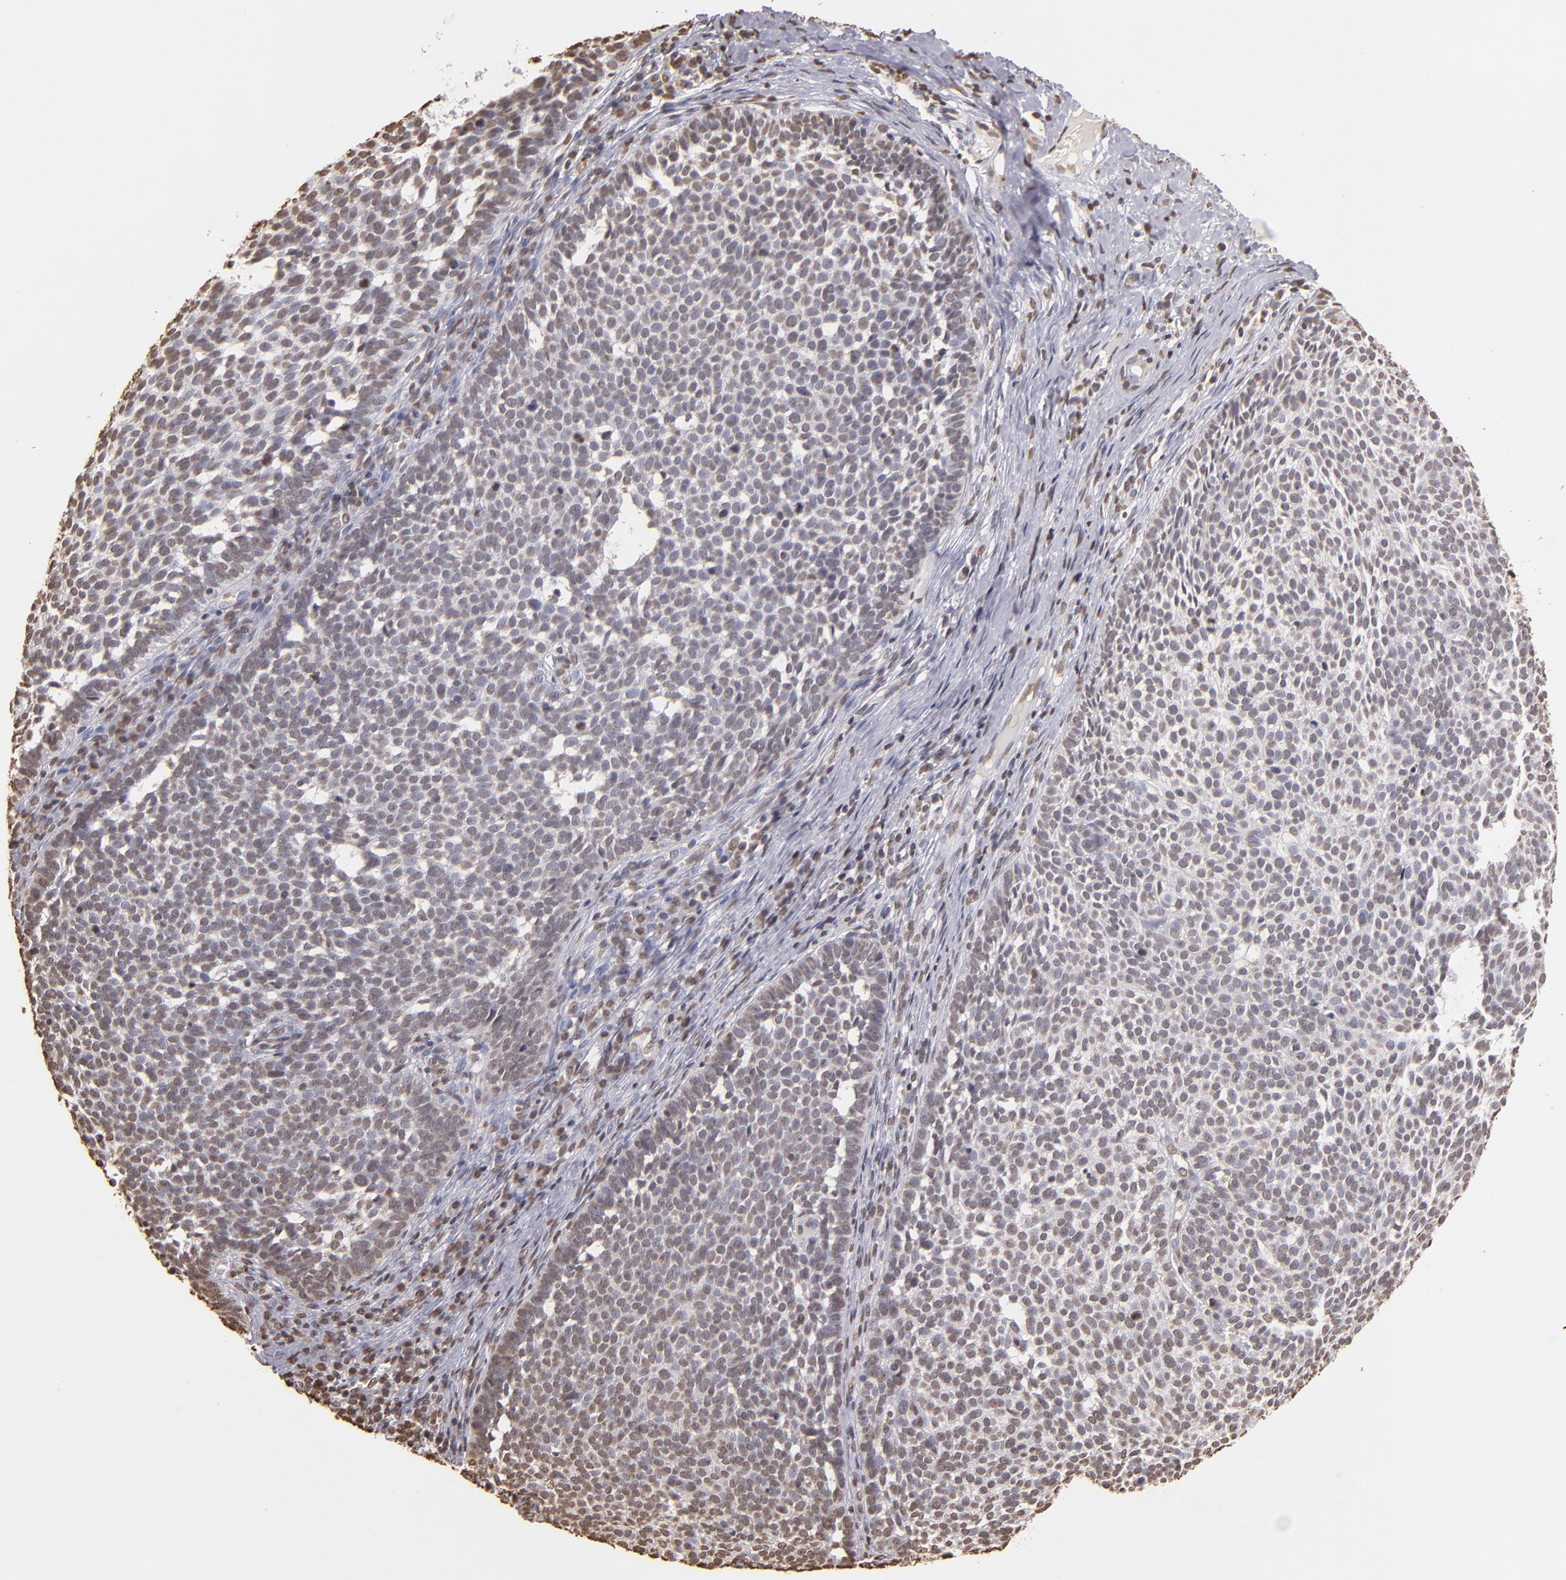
{"staining": {"intensity": "weak", "quantity": "<25%", "location": "nuclear"}, "tissue": "skin cancer", "cell_type": "Tumor cells", "image_type": "cancer", "snomed": [{"axis": "morphology", "description": "Basal cell carcinoma"}, {"axis": "topography", "description": "Skin"}], "caption": "Tumor cells show no significant protein expression in basal cell carcinoma (skin).", "gene": "LBX1", "patient": {"sex": "male", "age": 63}}